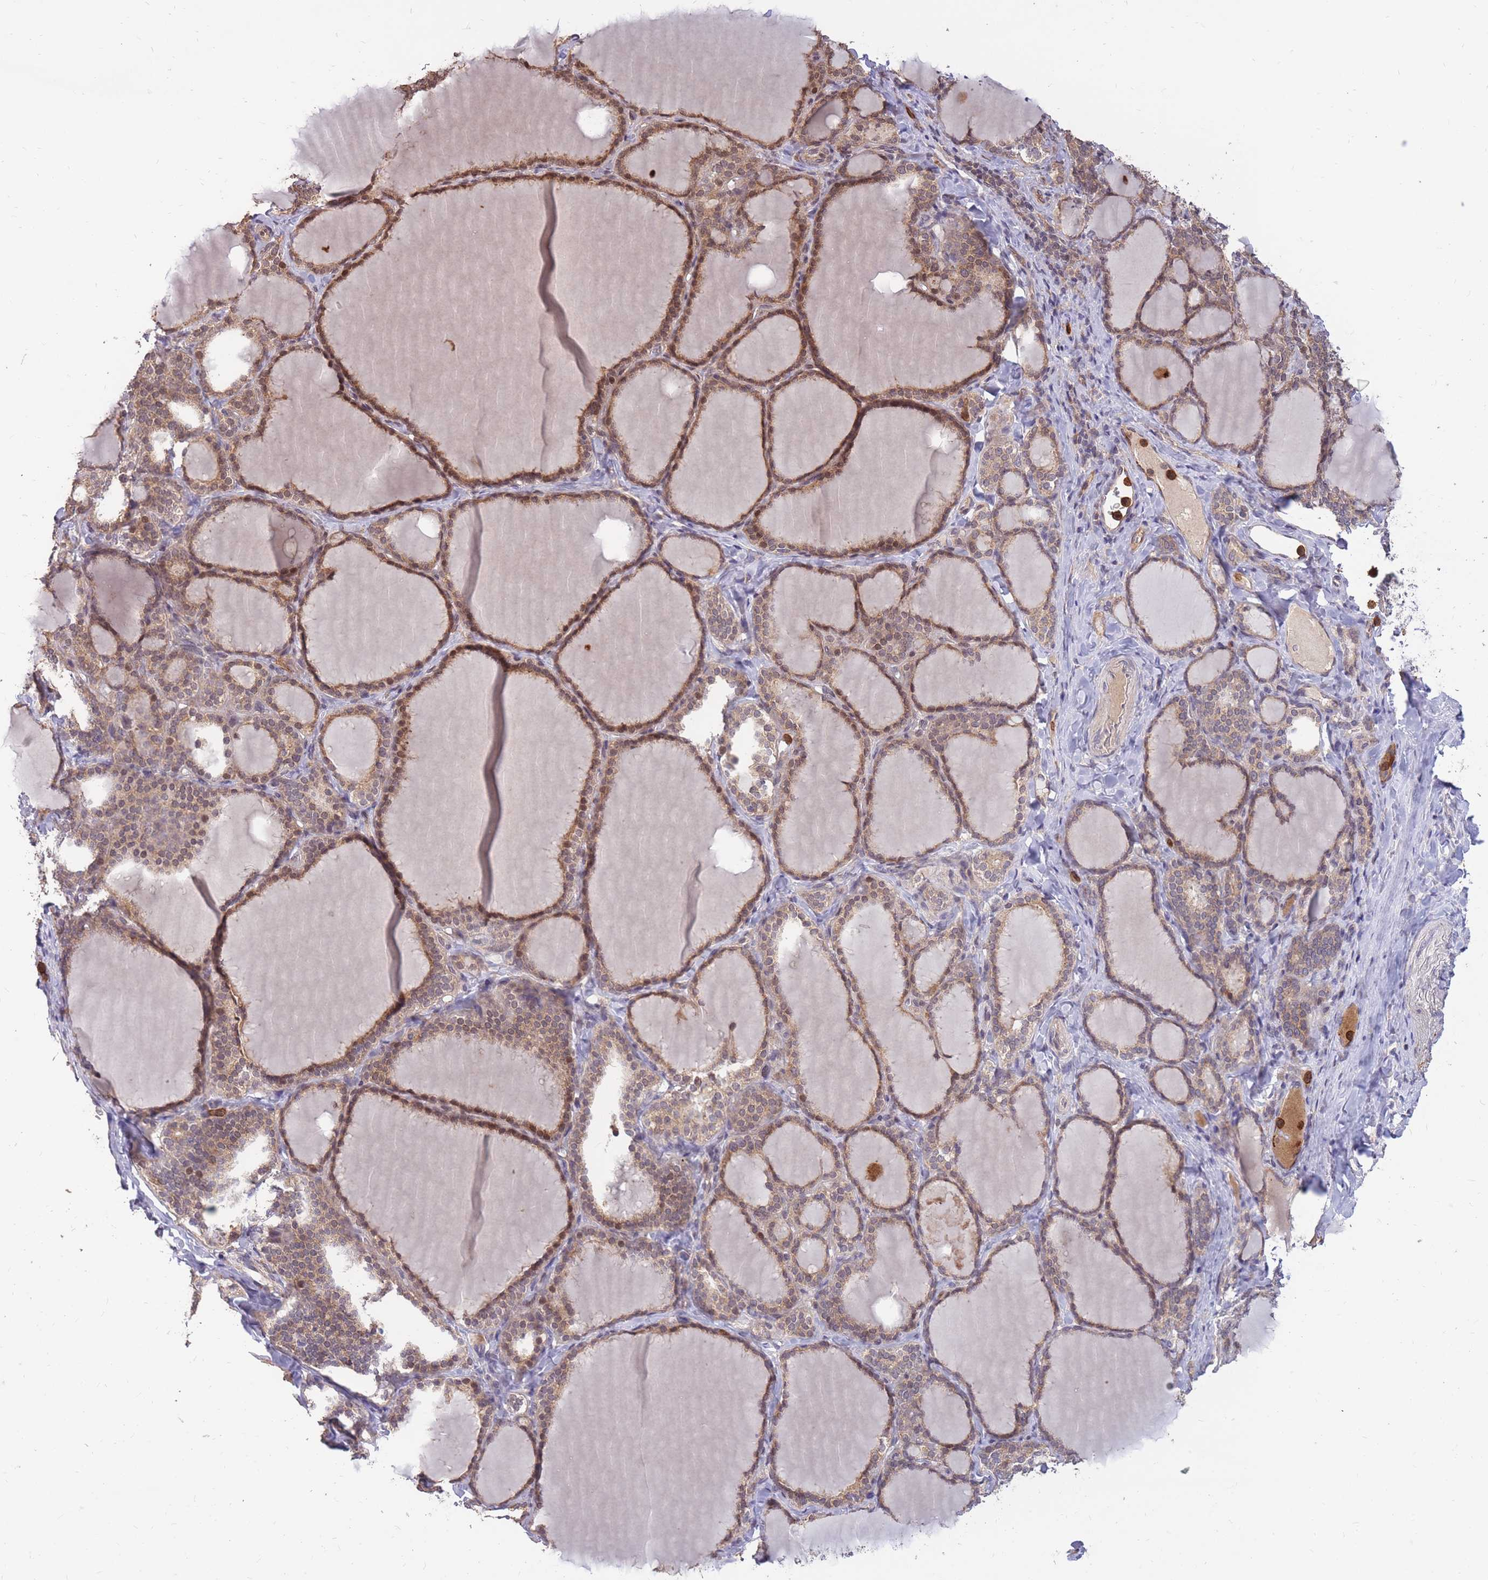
{"staining": {"intensity": "moderate", "quantity": ">75%", "location": "cytoplasmic/membranous"}, "tissue": "thyroid gland", "cell_type": "Glandular cells", "image_type": "normal", "snomed": [{"axis": "morphology", "description": "Normal tissue, NOS"}, {"axis": "topography", "description": "Thyroid gland"}], "caption": "A photomicrograph showing moderate cytoplasmic/membranous expression in about >75% of glandular cells in benign thyroid gland, as visualized by brown immunohistochemical staining.", "gene": "IGF2BP2", "patient": {"sex": "female", "age": 31}}